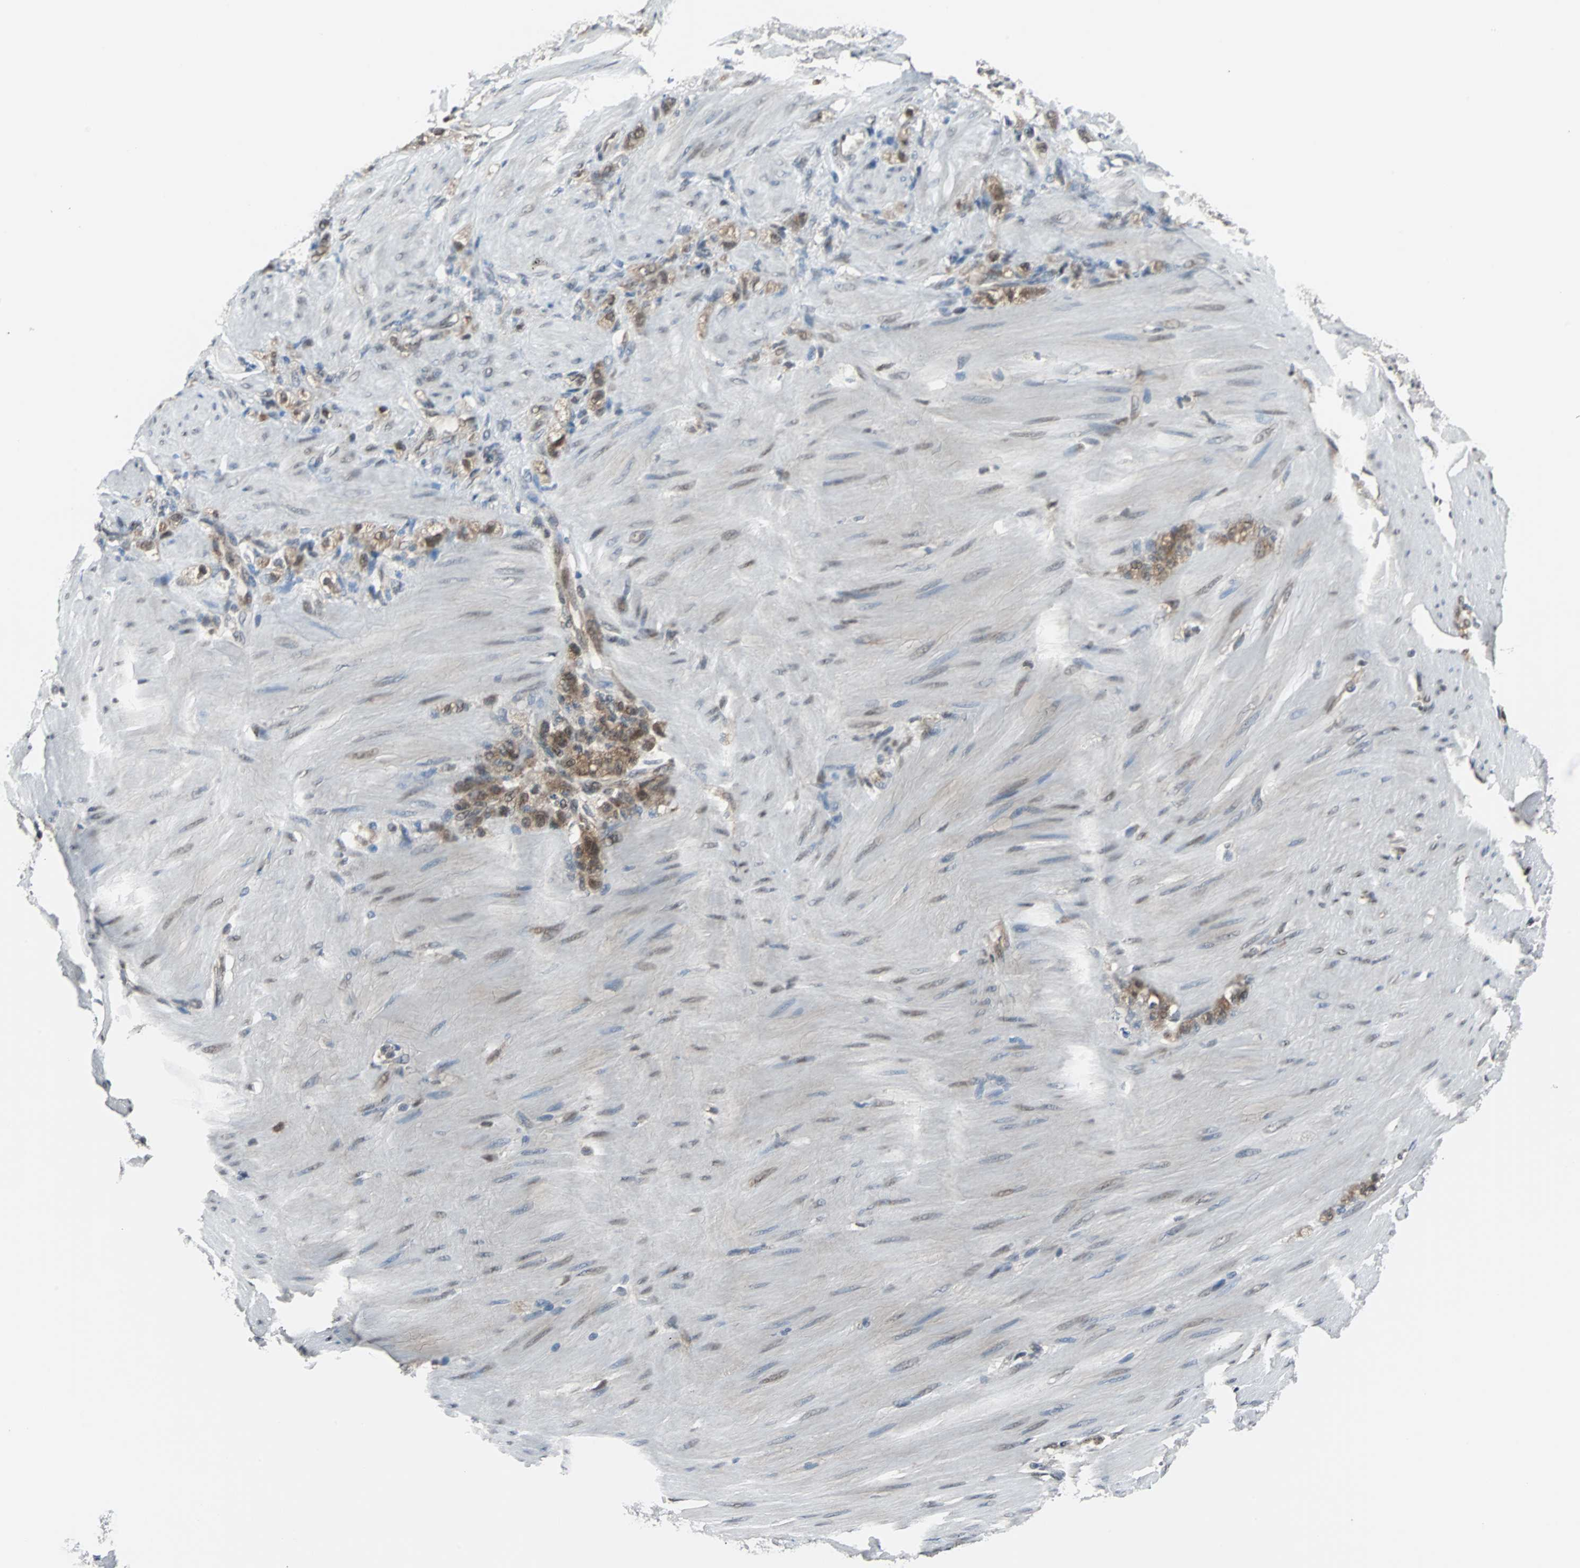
{"staining": {"intensity": "weak", "quantity": ">75%", "location": "cytoplasmic/membranous"}, "tissue": "stomach cancer", "cell_type": "Tumor cells", "image_type": "cancer", "snomed": [{"axis": "morphology", "description": "Adenocarcinoma, NOS"}, {"axis": "topography", "description": "Stomach"}], "caption": "A brown stain highlights weak cytoplasmic/membranous expression of a protein in stomach cancer tumor cells.", "gene": "VCP", "patient": {"sex": "male", "age": 82}}